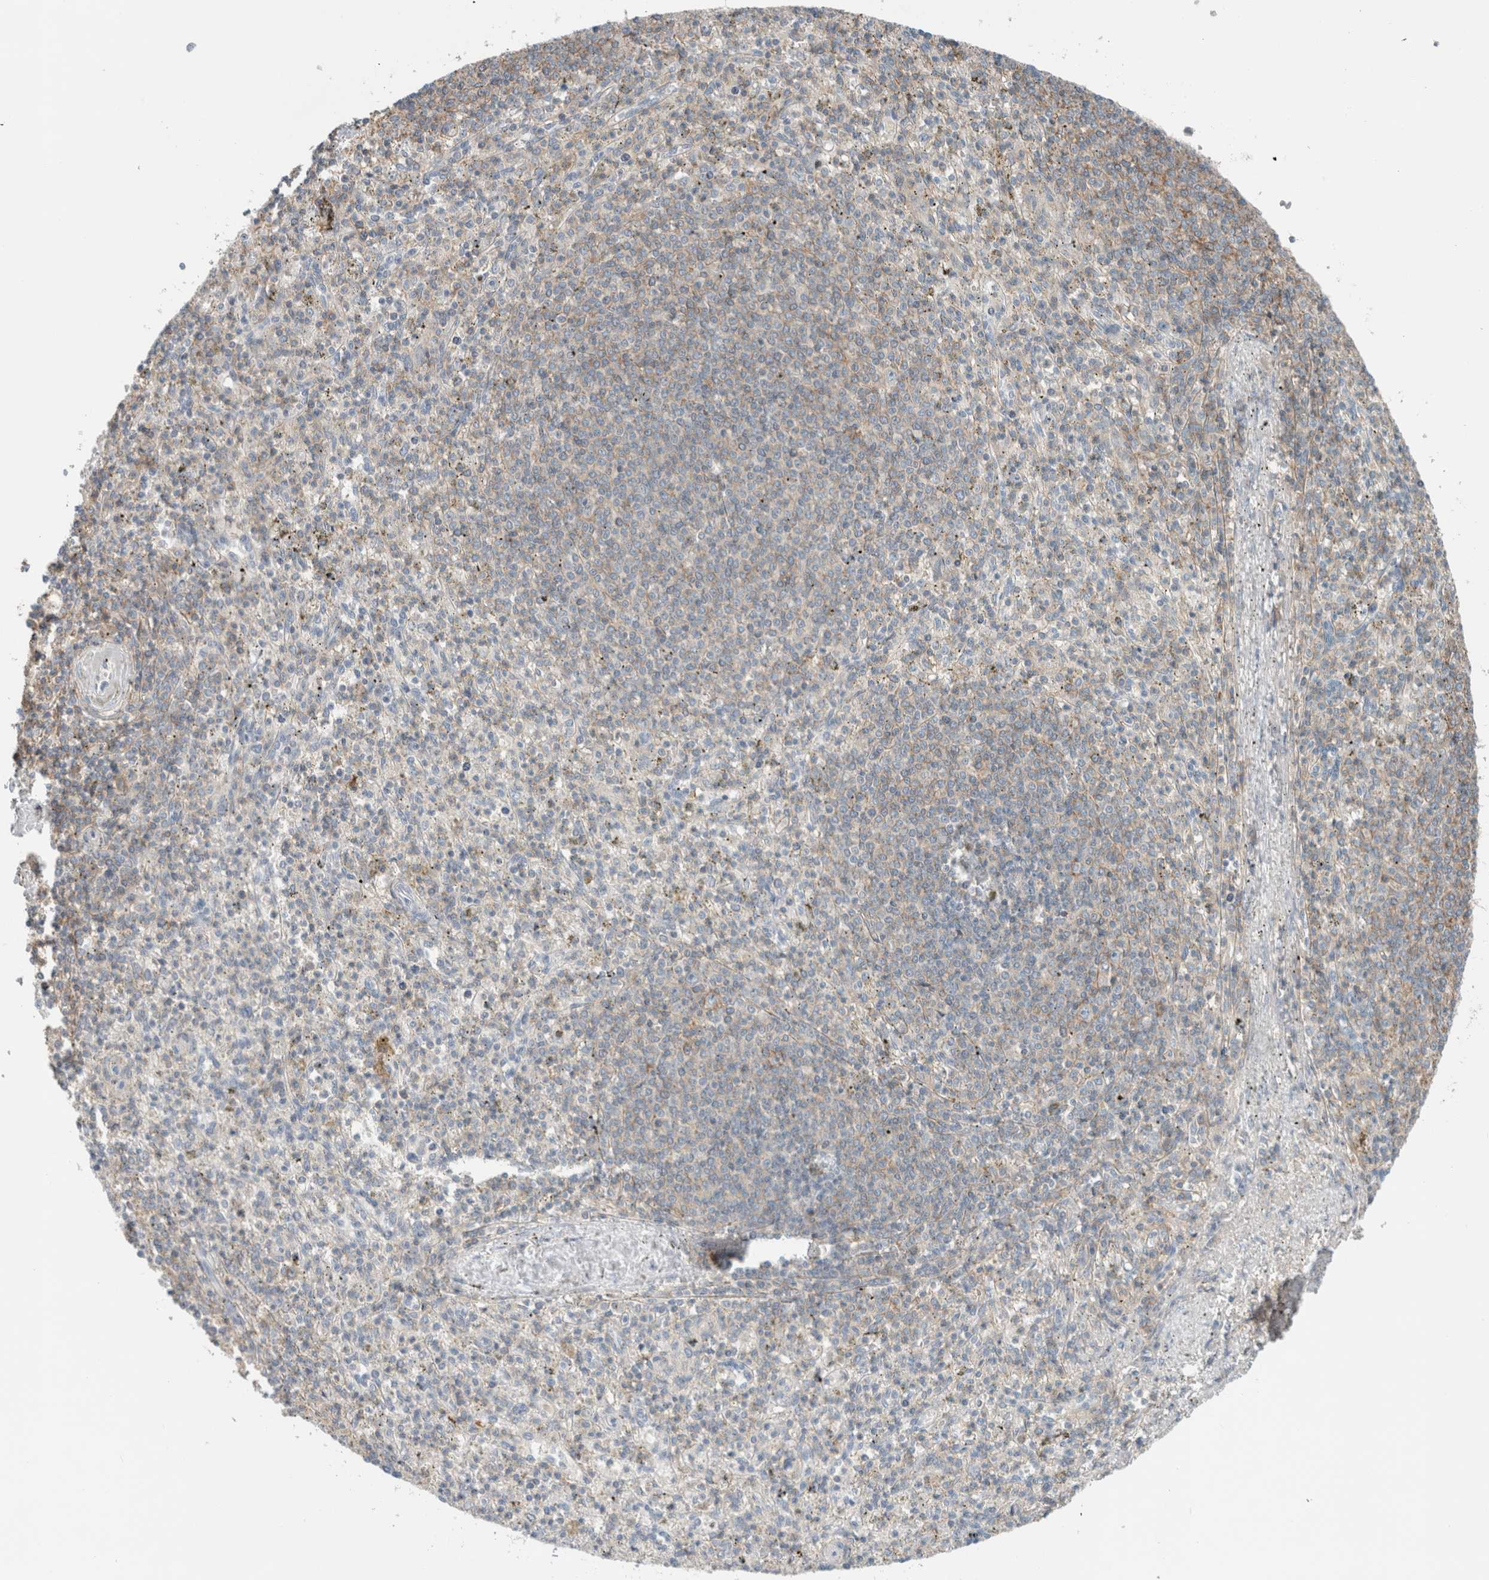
{"staining": {"intensity": "weak", "quantity": "<25%", "location": "cytoplasmic/membranous"}, "tissue": "spleen", "cell_type": "Cells in red pulp", "image_type": "normal", "snomed": [{"axis": "morphology", "description": "Normal tissue, NOS"}, {"axis": "topography", "description": "Spleen"}], "caption": "Protein analysis of unremarkable spleen reveals no significant expression in cells in red pulp. (Stains: DAB (3,3'-diaminobenzidine) IHC with hematoxylin counter stain, Microscopy: brightfield microscopy at high magnification).", "gene": "ERCC6L2", "patient": {"sex": "male", "age": 72}}